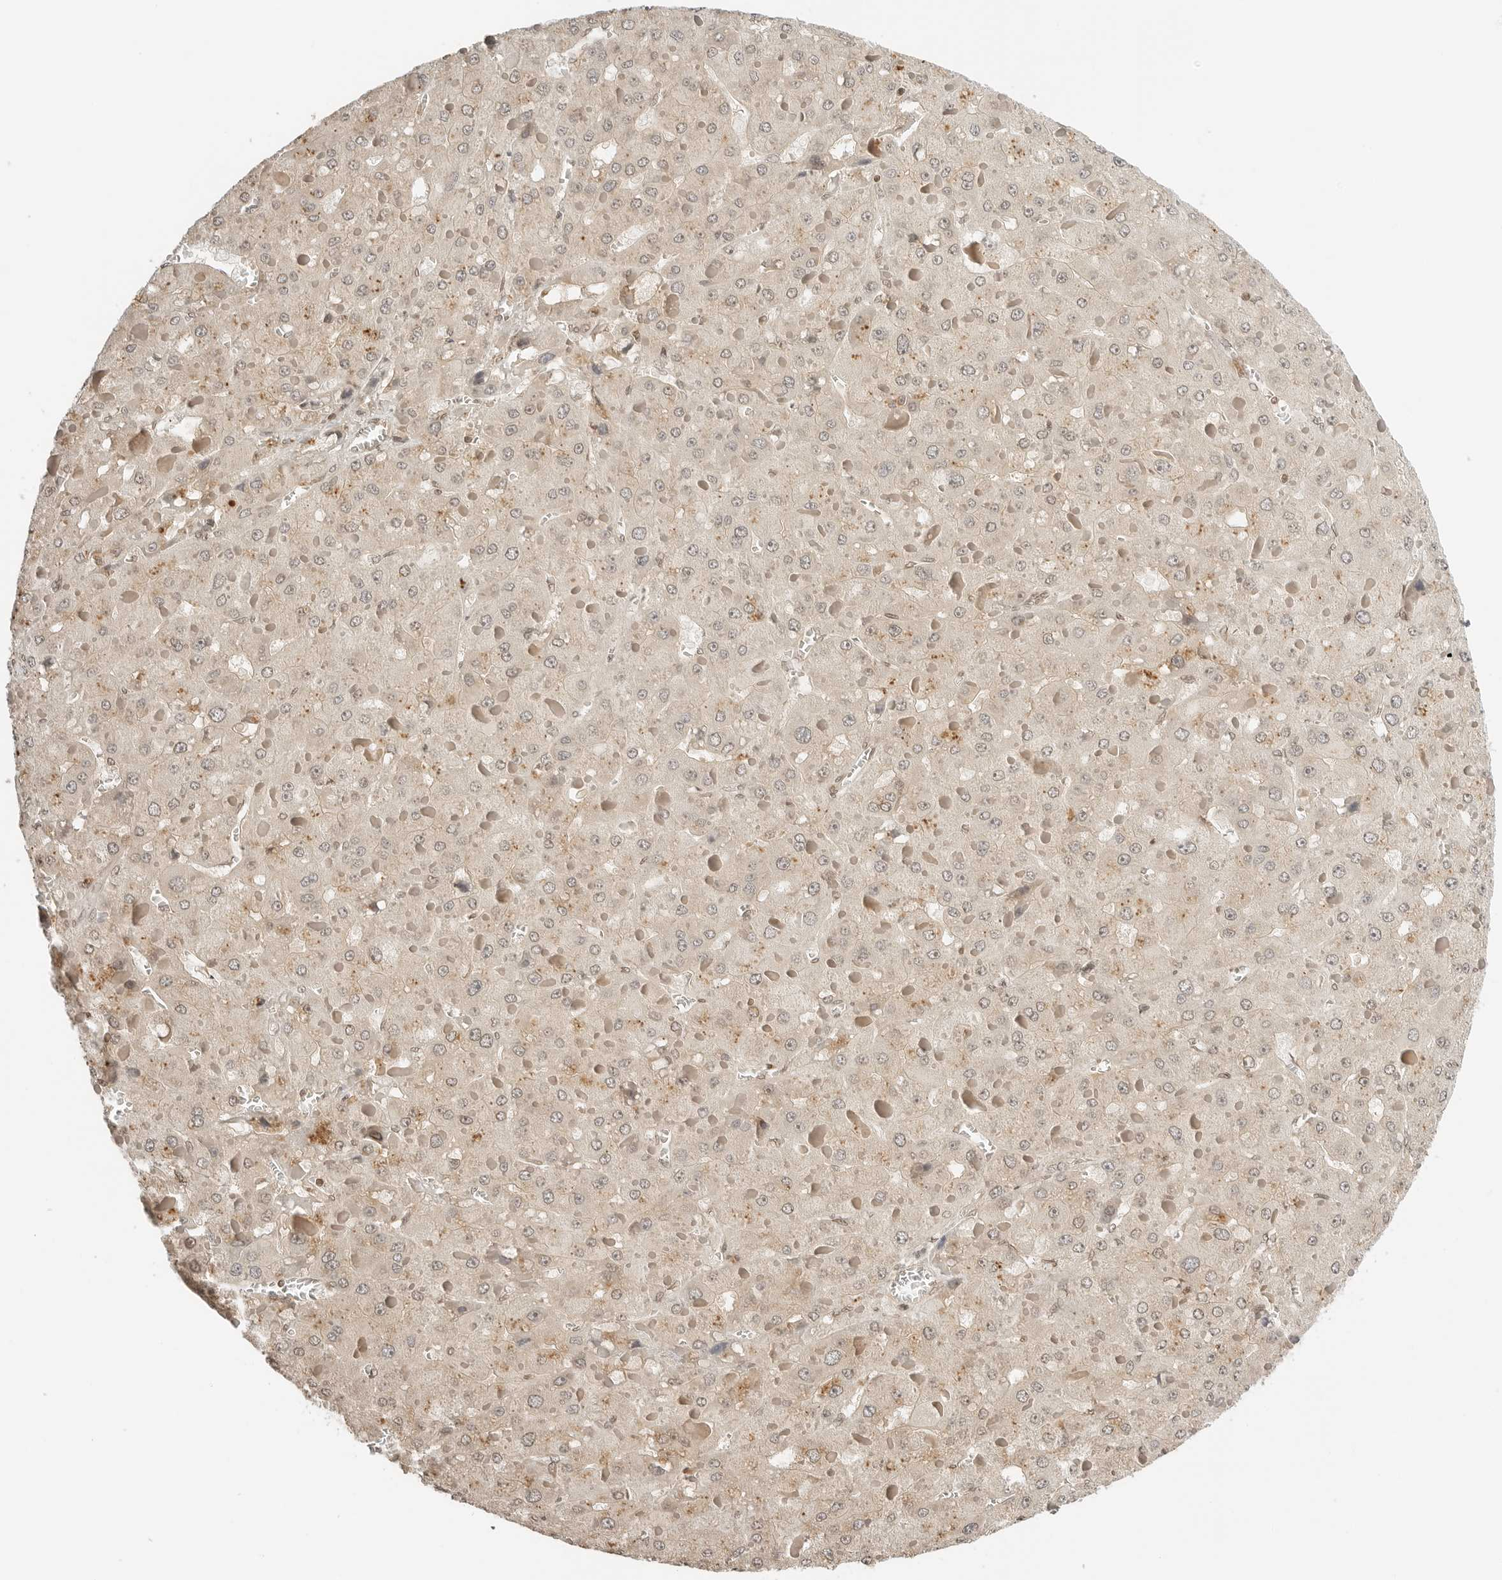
{"staining": {"intensity": "weak", "quantity": "25%-75%", "location": "cytoplasmic/membranous"}, "tissue": "liver cancer", "cell_type": "Tumor cells", "image_type": "cancer", "snomed": [{"axis": "morphology", "description": "Carcinoma, Hepatocellular, NOS"}, {"axis": "topography", "description": "Liver"}], "caption": "Immunohistochemistry (IHC) micrograph of neoplastic tissue: liver hepatocellular carcinoma stained using IHC shows low levels of weak protein expression localized specifically in the cytoplasmic/membranous of tumor cells, appearing as a cytoplasmic/membranous brown color.", "gene": "POLH", "patient": {"sex": "female", "age": 73}}